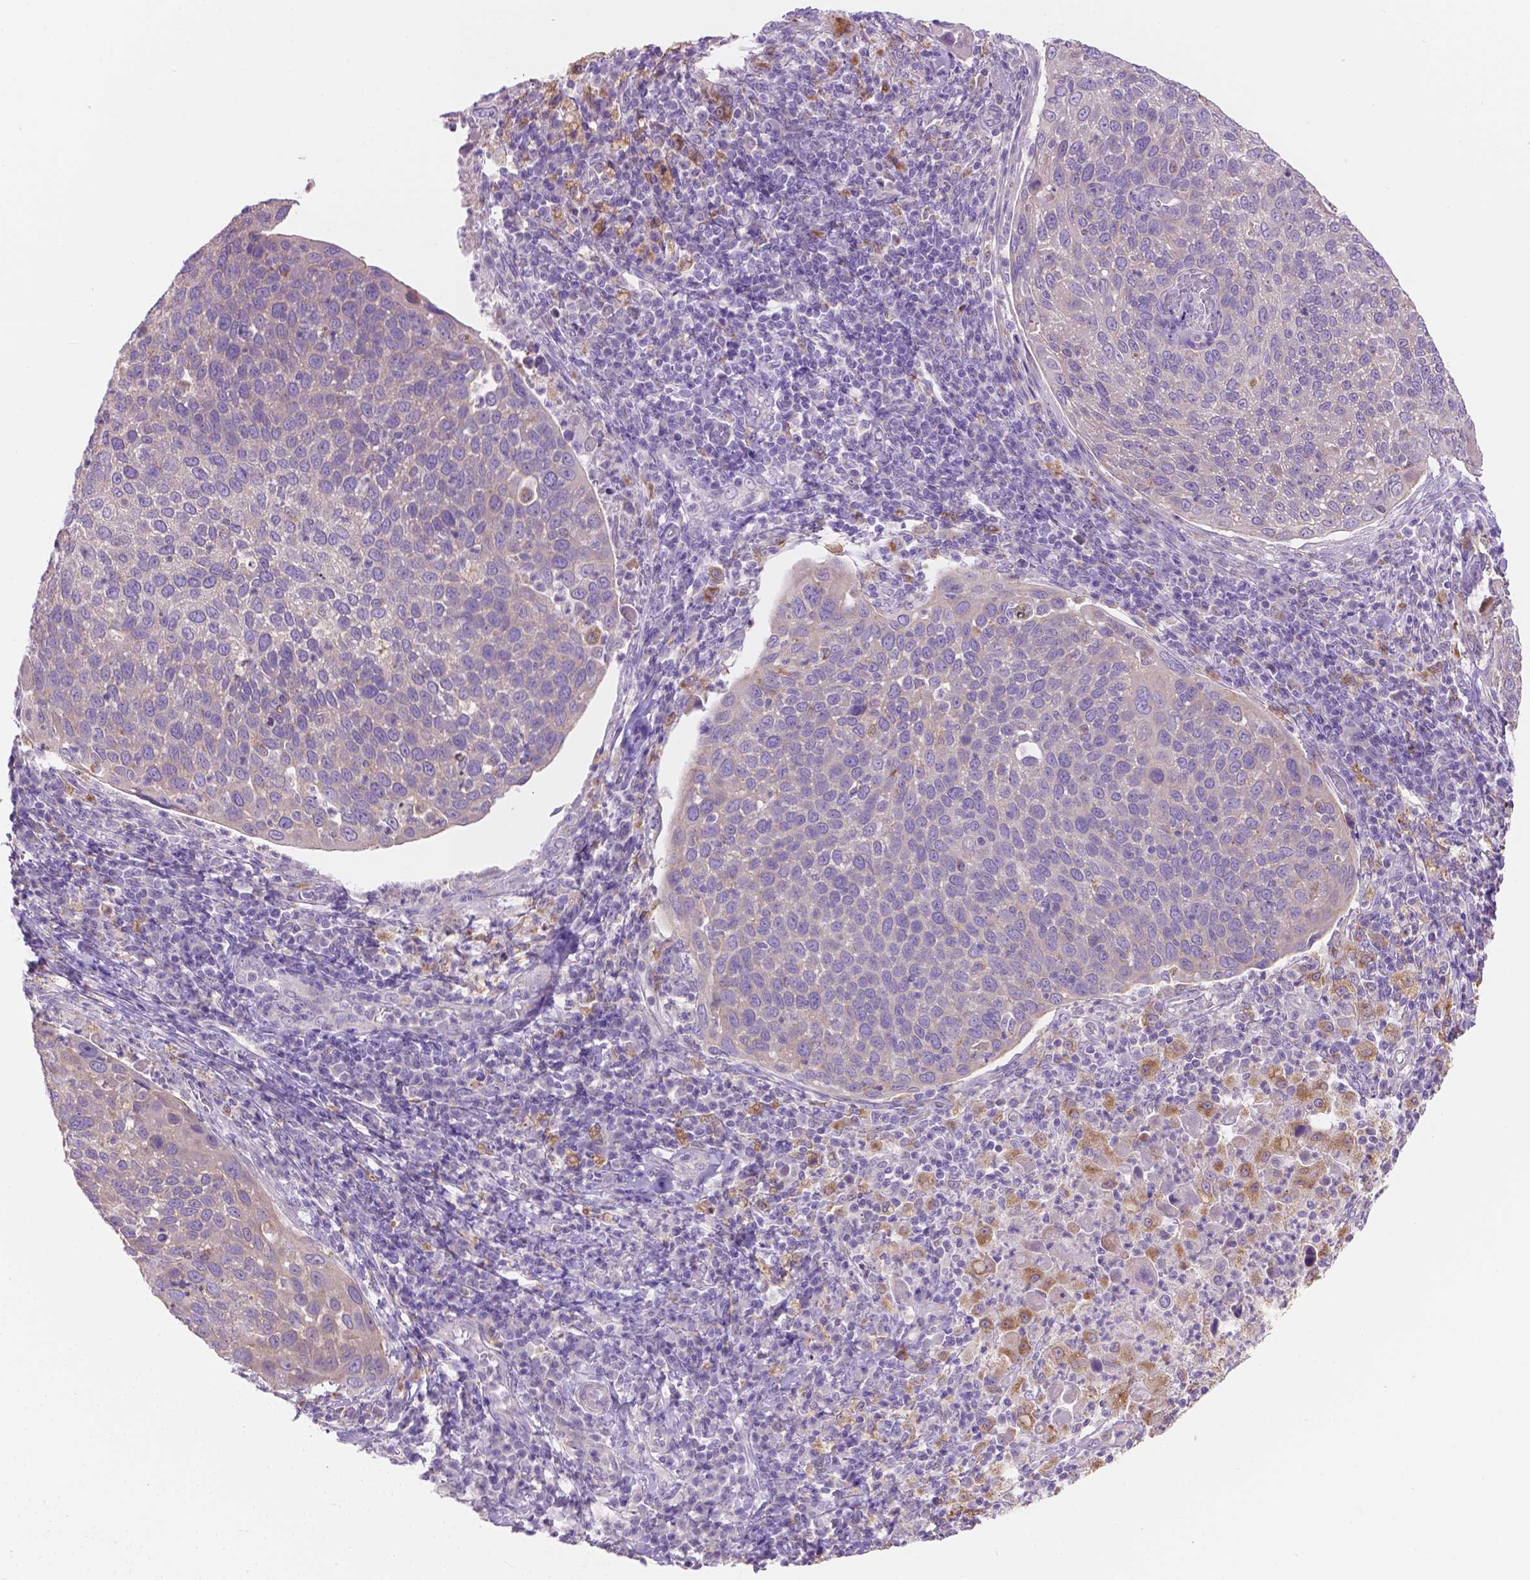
{"staining": {"intensity": "negative", "quantity": "none", "location": "none"}, "tissue": "cervical cancer", "cell_type": "Tumor cells", "image_type": "cancer", "snomed": [{"axis": "morphology", "description": "Squamous cell carcinoma, NOS"}, {"axis": "topography", "description": "Cervix"}], "caption": "High magnification brightfield microscopy of cervical cancer (squamous cell carcinoma) stained with DAB (3,3'-diaminobenzidine) (brown) and counterstained with hematoxylin (blue): tumor cells show no significant staining. (DAB immunohistochemistry with hematoxylin counter stain).", "gene": "CDH7", "patient": {"sex": "female", "age": 54}}